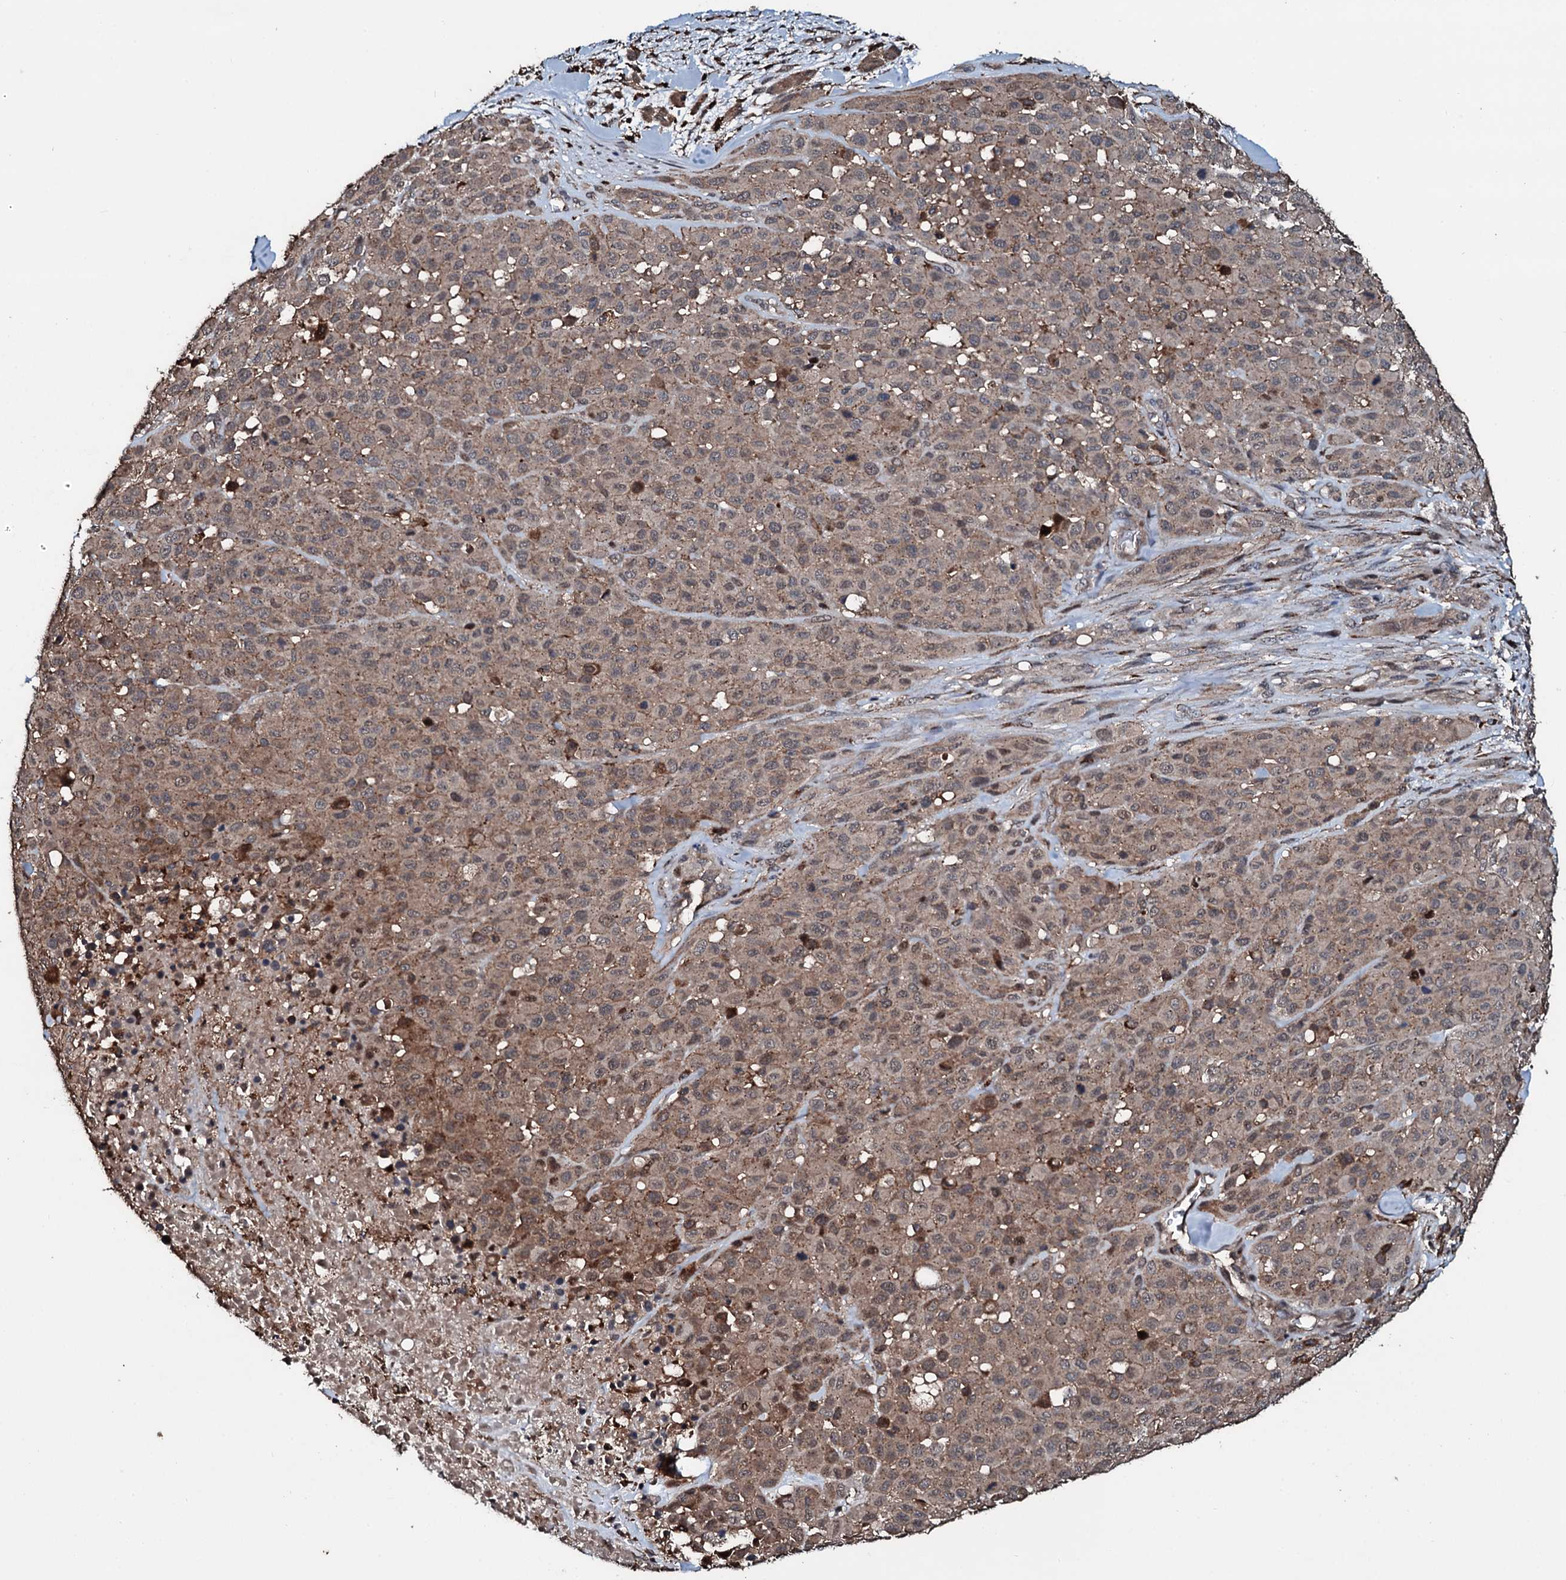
{"staining": {"intensity": "weak", "quantity": ">75%", "location": "cytoplasmic/membranous,nuclear"}, "tissue": "melanoma", "cell_type": "Tumor cells", "image_type": "cancer", "snomed": [{"axis": "morphology", "description": "Malignant melanoma, Metastatic site"}, {"axis": "topography", "description": "Skin"}], "caption": "The image reveals immunohistochemical staining of melanoma. There is weak cytoplasmic/membranous and nuclear staining is present in approximately >75% of tumor cells.", "gene": "TPGS2", "patient": {"sex": "female", "age": 81}}